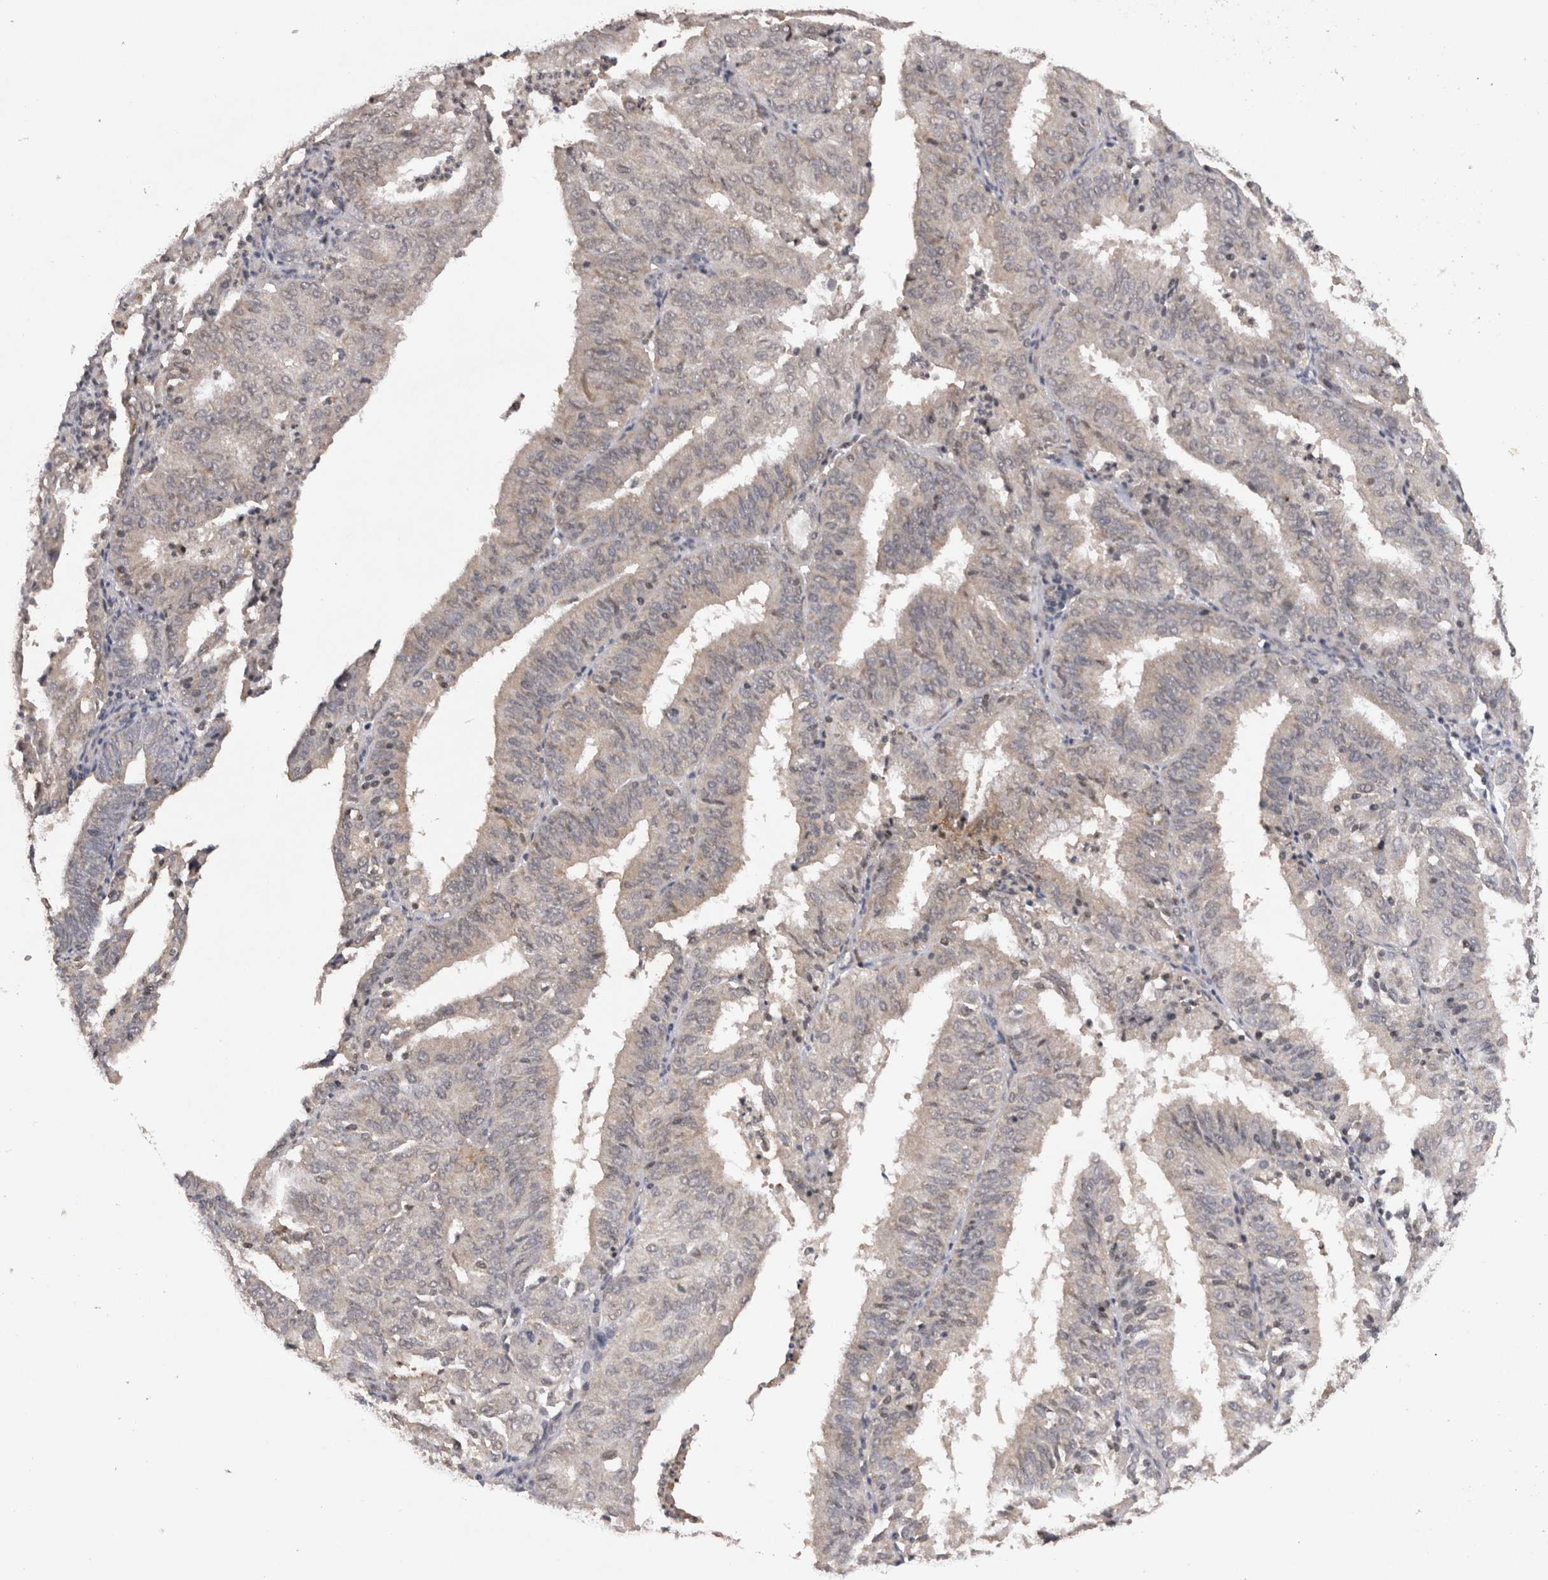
{"staining": {"intensity": "negative", "quantity": "none", "location": "none"}, "tissue": "endometrial cancer", "cell_type": "Tumor cells", "image_type": "cancer", "snomed": [{"axis": "morphology", "description": "Adenocarcinoma, NOS"}, {"axis": "topography", "description": "Uterus"}], "caption": "Micrograph shows no protein staining in tumor cells of endometrial adenocarcinoma tissue.", "gene": "RASSF3", "patient": {"sex": "female", "age": 60}}